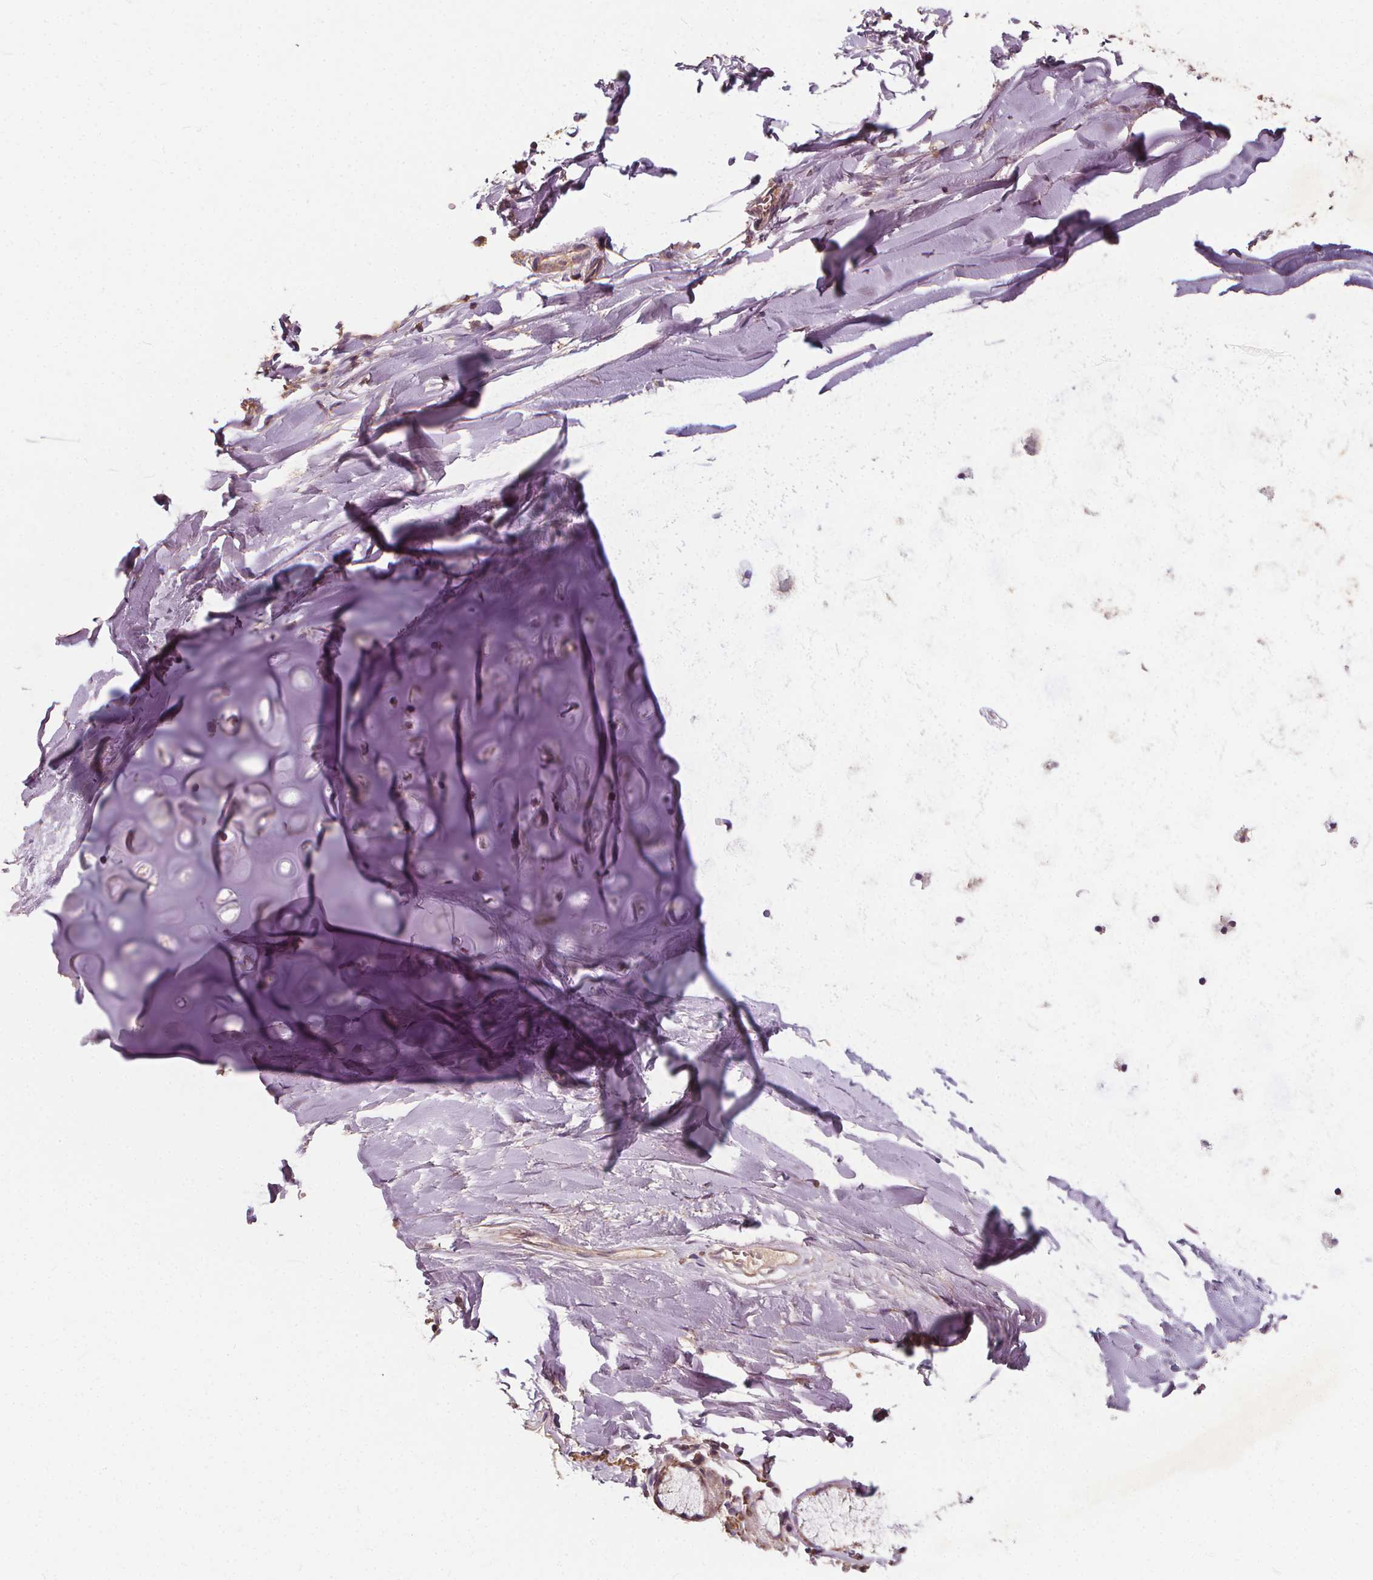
{"staining": {"intensity": "negative", "quantity": "none", "location": "none"}, "tissue": "adipose tissue", "cell_type": "Adipocytes", "image_type": "normal", "snomed": [{"axis": "morphology", "description": "Normal tissue, NOS"}, {"axis": "topography", "description": "Cartilage tissue"}, {"axis": "topography", "description": "Bronchus"}], "caption": "High power microscopy image of an immunohistochemistry (IHC) histopathology image of normal adipose tissue, revealing no significant expression in adipocytes.", "gene": "ORAI2", "patient": {"sex": "male", "age": 58}}